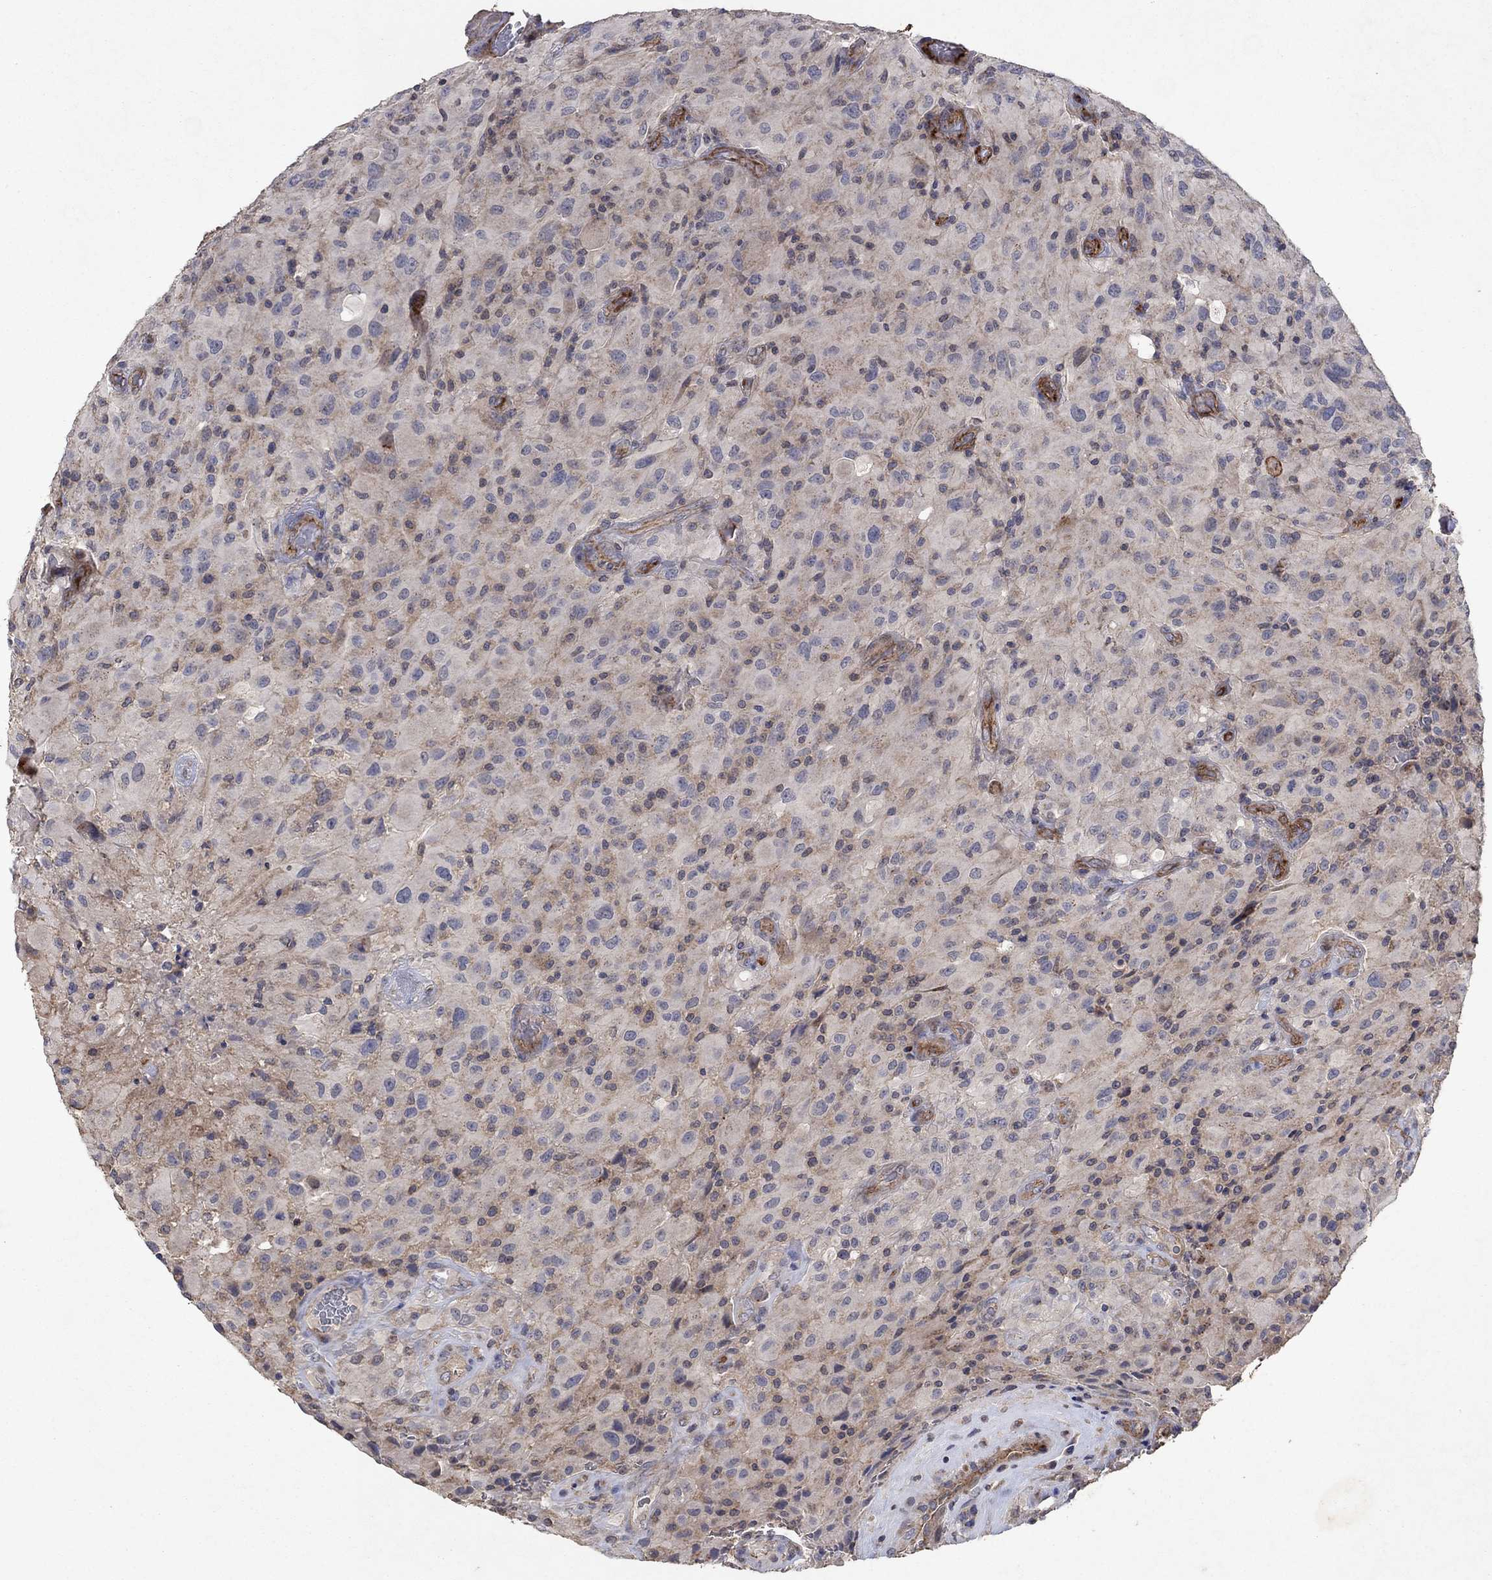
{"staining": {"intensity": "strong", "quantity": "<25%", "location": "cytoplasmic/membranous"}, "tissue": "glioma", "cell_type": "Tumor cells", "image_type": "cancer", "snomed": [{"axis": "morphology", "description": "Glioma, malignant, High grade"}, {"axis": "topography", "description": "Cerebral cortex"}], "caption": "IHC micrograph of glioma stained for a protein (brown), which displays medium levels of strong cytoplasmic/membranous staining in about <25% of tumor cells.", "gene": "FRG1", "patient": {"sex": "male", "age": 35}}